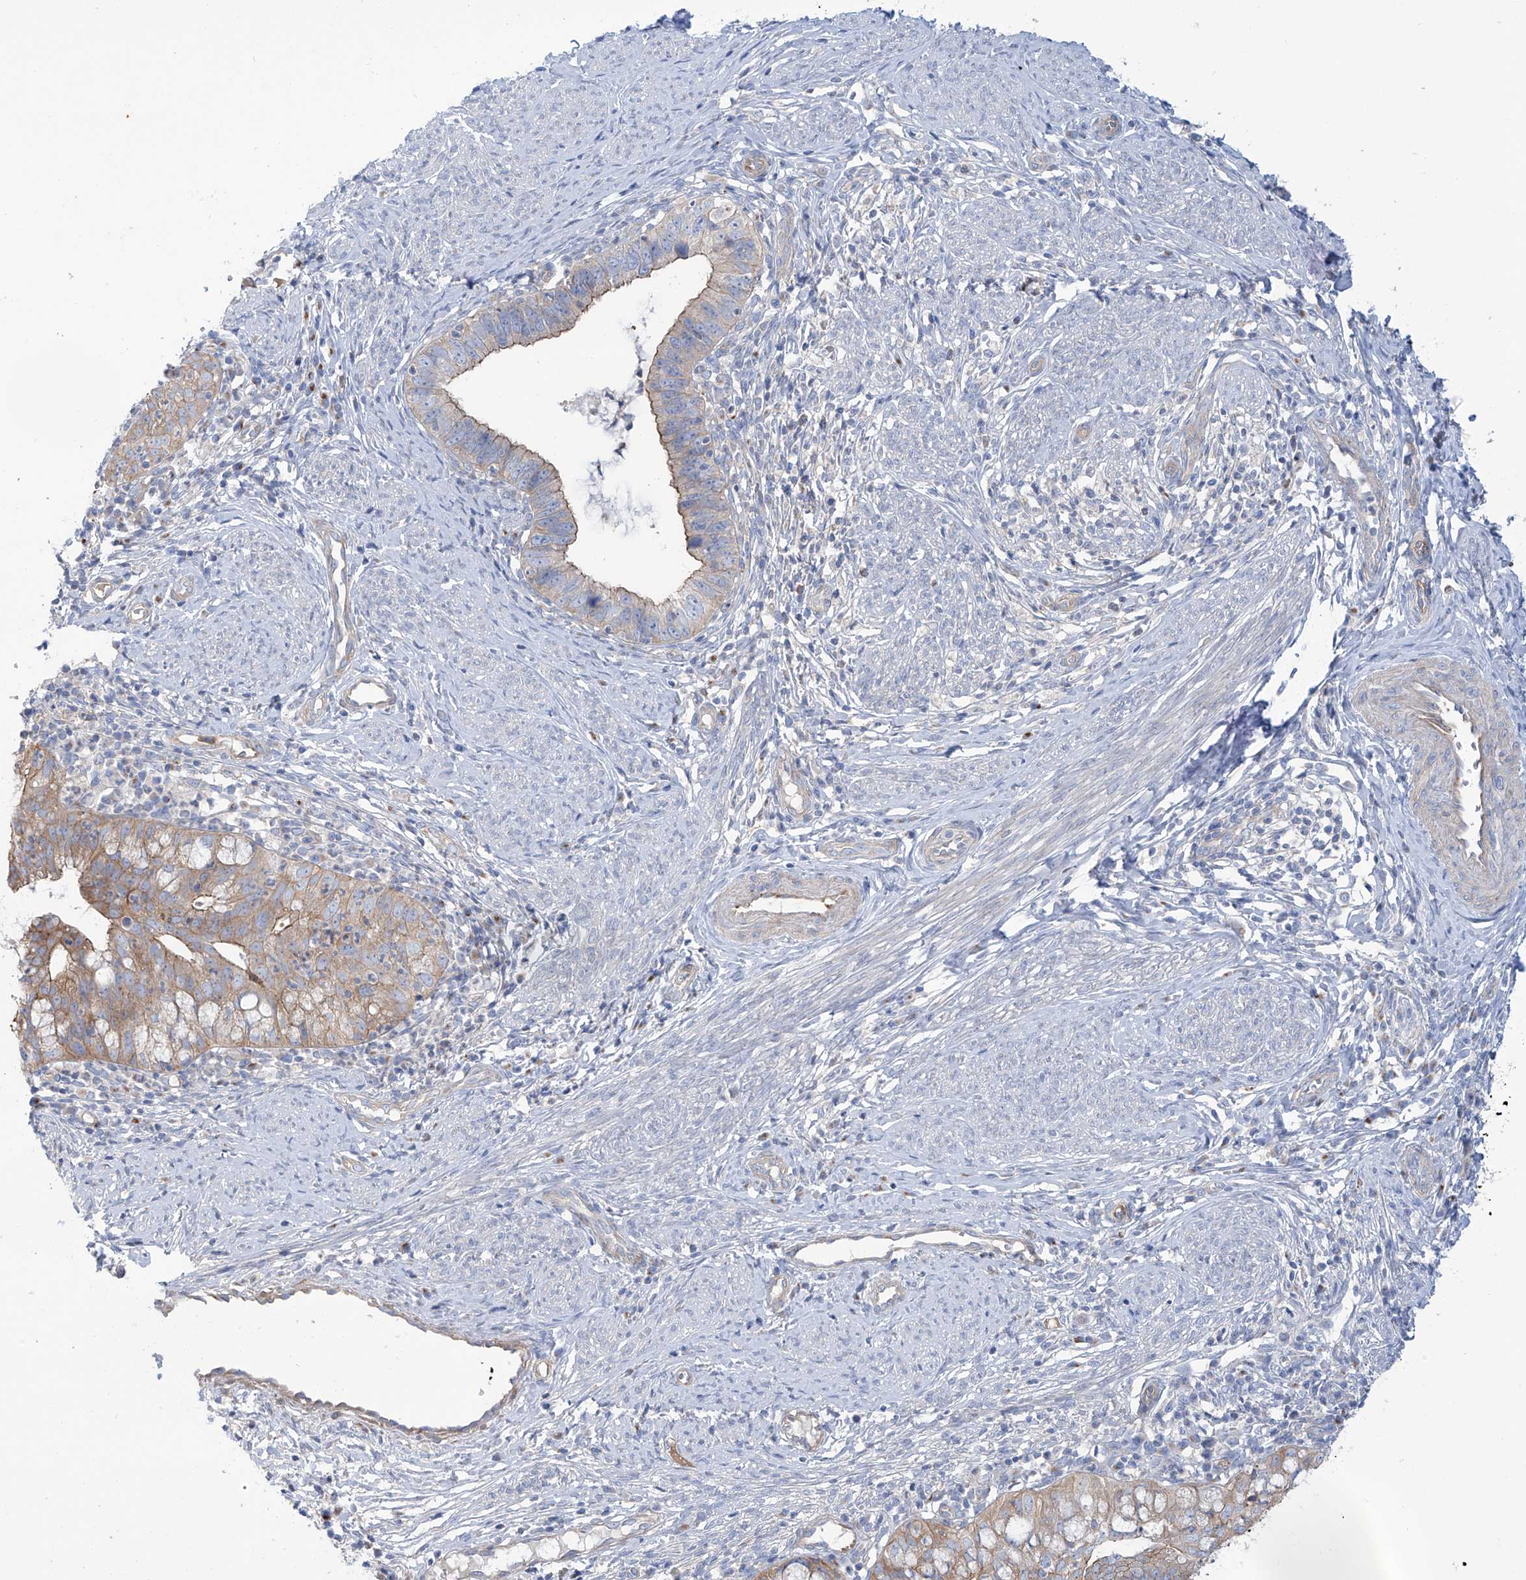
{"staining": {"intensity": "moderate", "quantity": ">75%", "location": "cytoplasmic/membranous"}, "tissue": "cervical cancer", "cell_type": "Tumor cells", "image_type": "cancer", "snomed": [{"axis": "morphology", "description": "Adenocarcinoma, NOS"}, {"axis": "topography", "description": "Cervix"}], "caption": "Human cervical cancer (adenocarcinoma) stained with a brown dye exhibits moderate cytoplasmic/membranous positive staining in about >75% of tumor cells.", "gene": "TMEM209", "patient": {"sex": "female", "age": 36}}